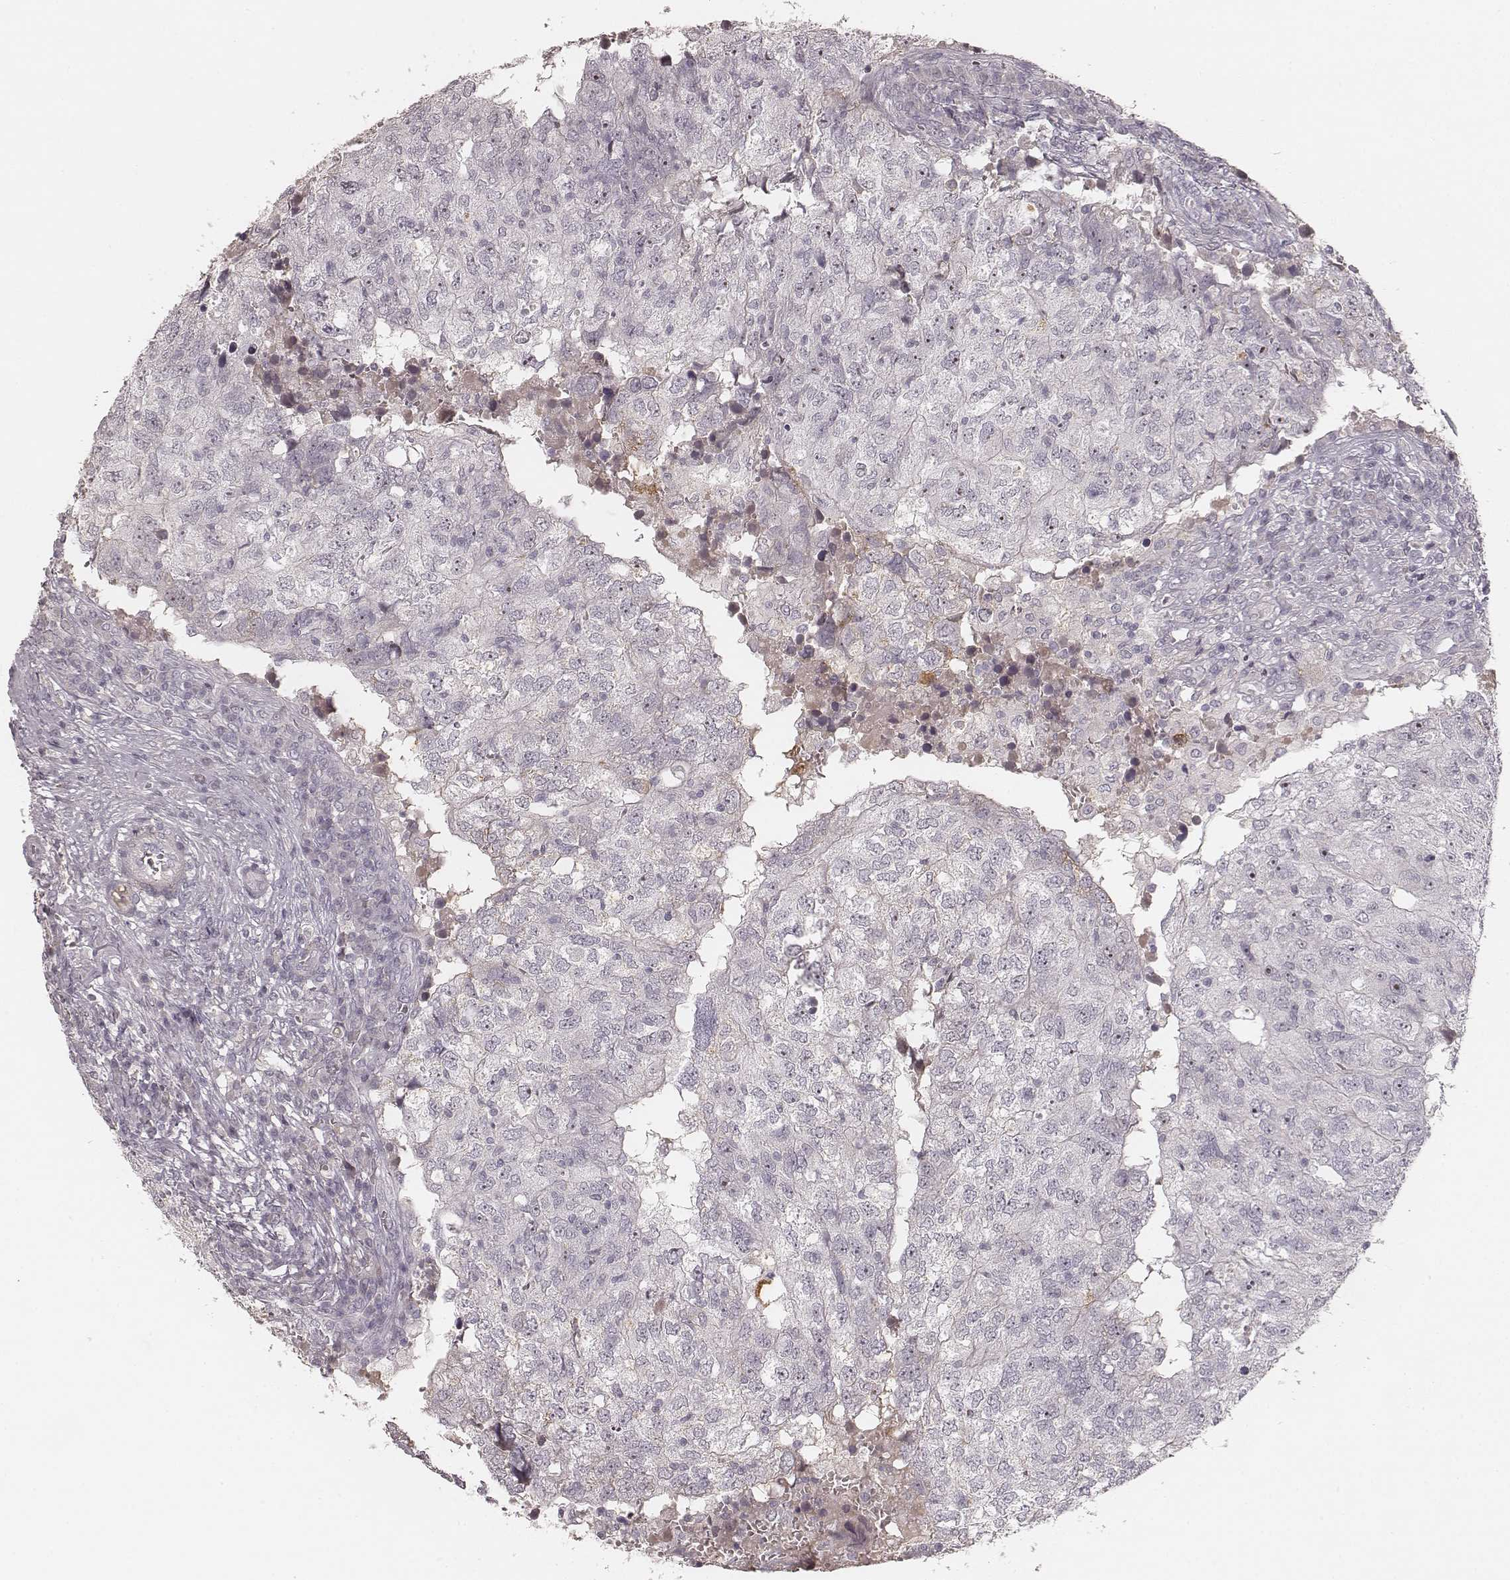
{"staining": {"intensity": "negative", "quantity": "none", "location": "none"}, "tissue": "breast cancer", "cell_type": "Tumor cells", "image_type": "cancer", "snomed": [{"axis": "morphology", "description": "Duct carcinoma"}, {"axis": "topography", "description": "Breast"}], "caption": "DAB immunohistochemical staining of breast cancer (infiltrating ductal carcinoma) demonstrates no significant staining in tumor cells.", "gene": "MADCAM1", "patient": {"sex": "female", "age": 30}}